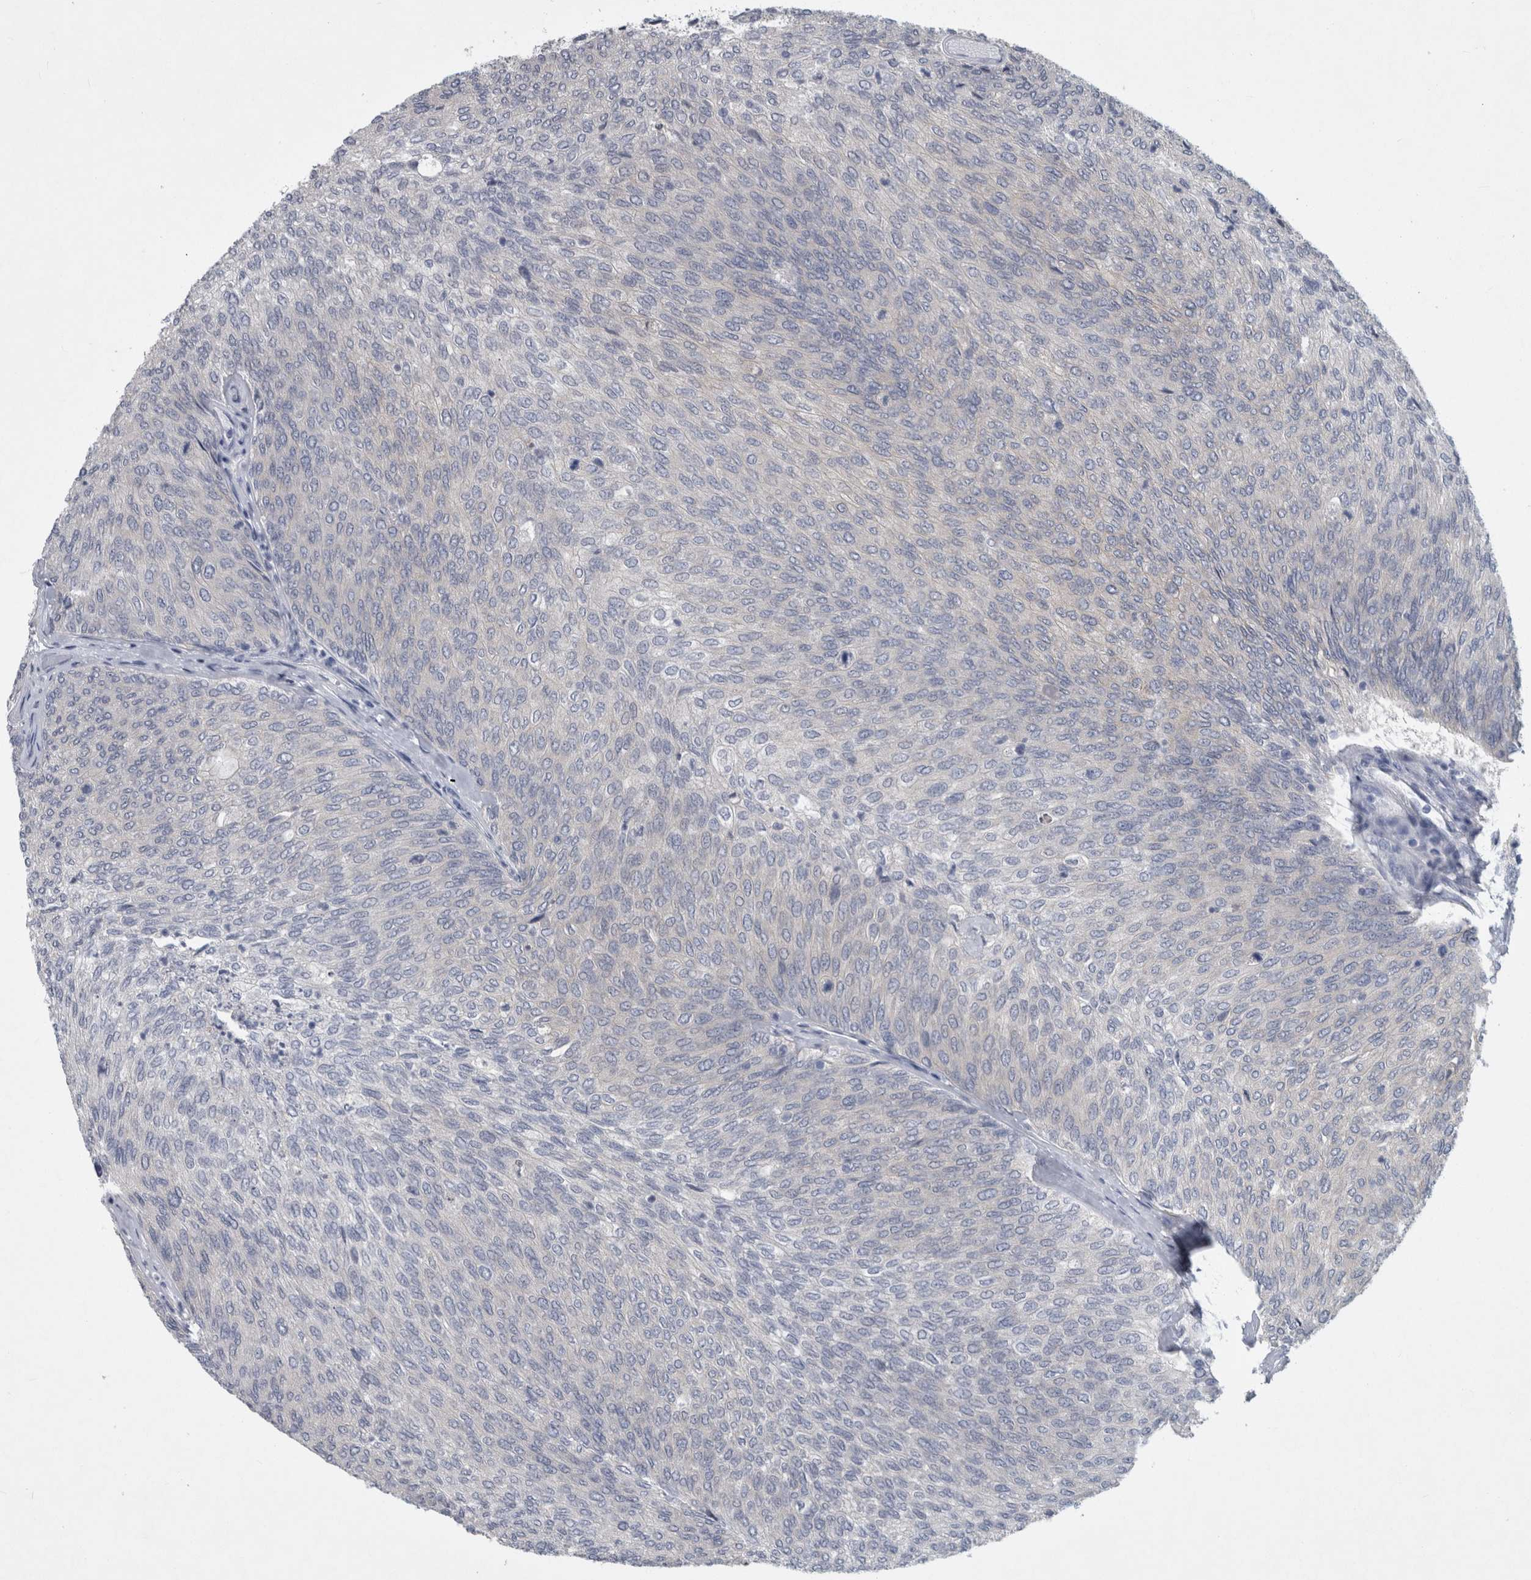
{"staining": {"intensity": "negative", "quantity": "none", "location": "none"}, "tissue": "urothelial cancer", "cell_type": "Tumor cells", "image_type": "cancer", "snomed": [{"axis": "morphology", "description": "Urothelial carcinoma, Low grade"}, {"axis": "topography", "description": "Urinary bladder"}], "caption": "Immunohistochemistry histopathology image of neoplastic tissue: human low-grade urothelial carcinoma stained with DAB displays no significant protein staining in tumor cells.", "gene": "FAM83H", "patient": {"sex": "female", "age": 79}}